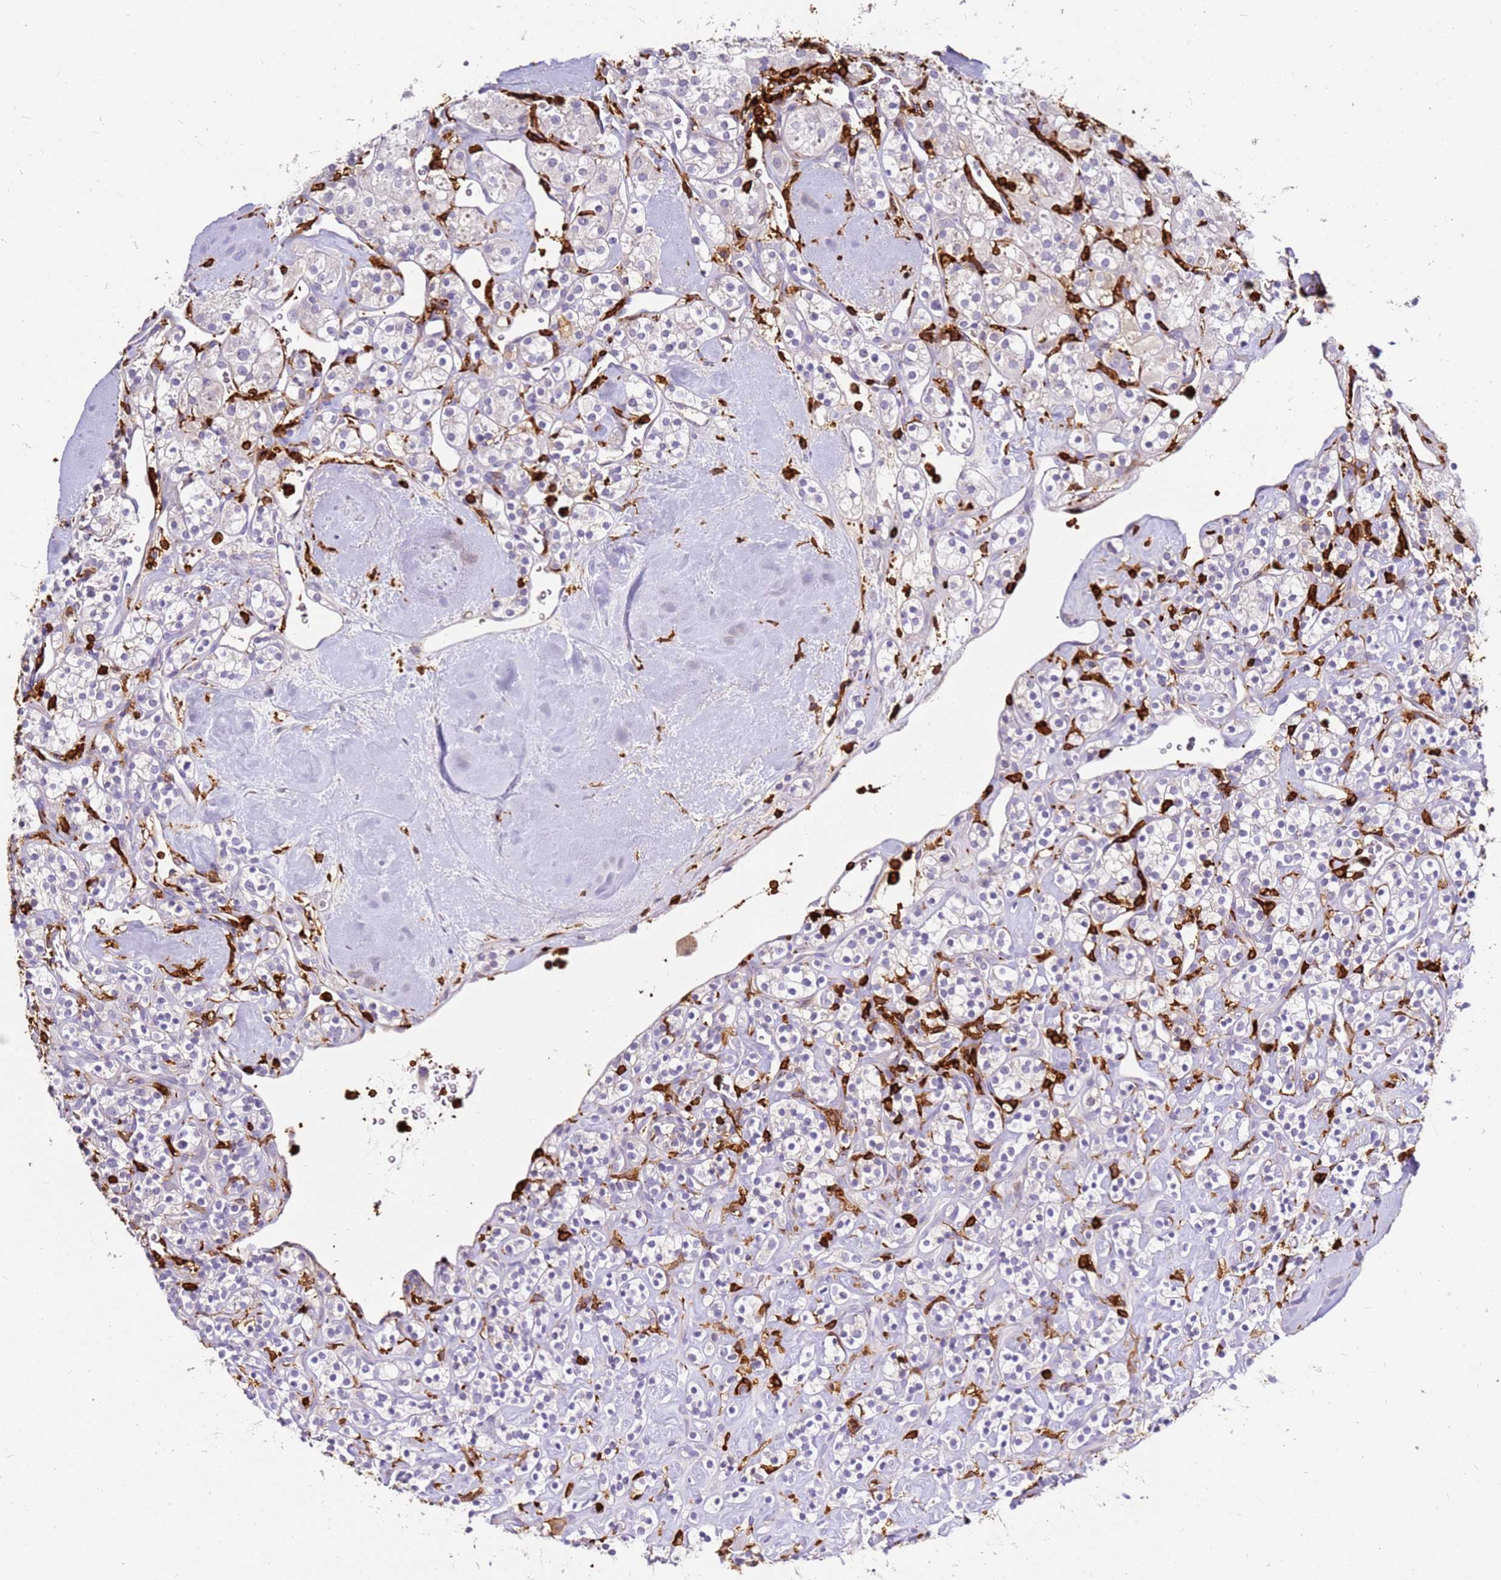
{"staining": {"intensity": "negative", "quantity": "none", "location": "none"}, "tissue": "renal cancer", "cell_type": "Tumor cells", "image_type": "cancer", "snomed": [{"axis": "morphology", "description": "Adenocarcinoma, NOS"}, {"axis": "topography", "description": "Kidney"}], "caption": "Immunohistochemical staining of human renal cancer demonstrates no significant staining in tumor cells. (DAB IHC with hematoxylin counter stain).", "gene": "CORO1A", "patient": {"sex": "male", "age": 77}}